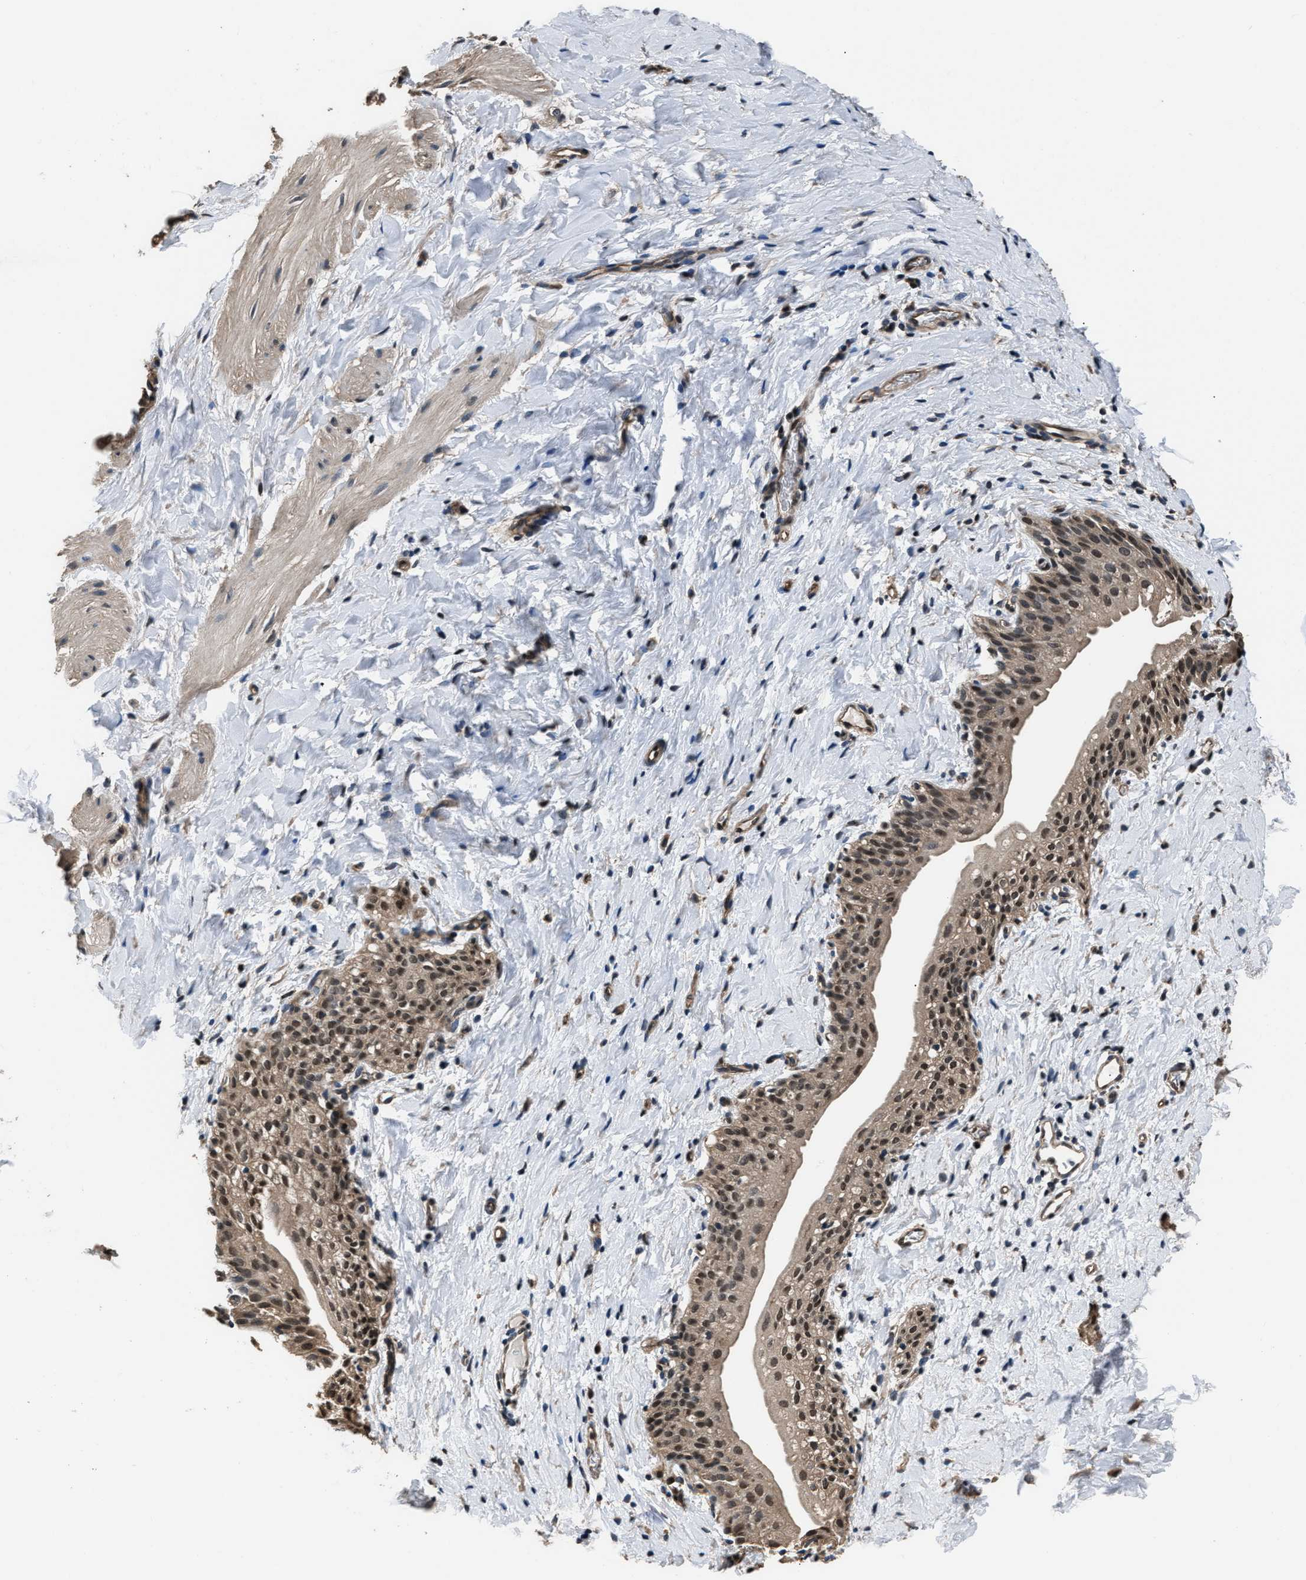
{"staining": {"intensity": "weak", "quantity": "25%-75%", "location": "cytoplasmic/membranous"}, "tissue": "smooth muscle", "cell_type": "Smooth muscle cells", "image_type": "normal", "snomed": [{"axis": "morphology", "description": "Normal tissue, NOS"}, {"axis": "topography", "description": "Smooth muscle"}], "caption": "The histopathology image shows staining of benign smooth muscle, revealing weak cytoplasmic/membranous protein expression (brown color) within smooth muscle cells. (DAB (3,3'-diaminobenzidine) IHC, brown staining for protein, blue staining for nuclei).", "gene": "DFFA", "patient": {"sex": "male", "age": 16}}